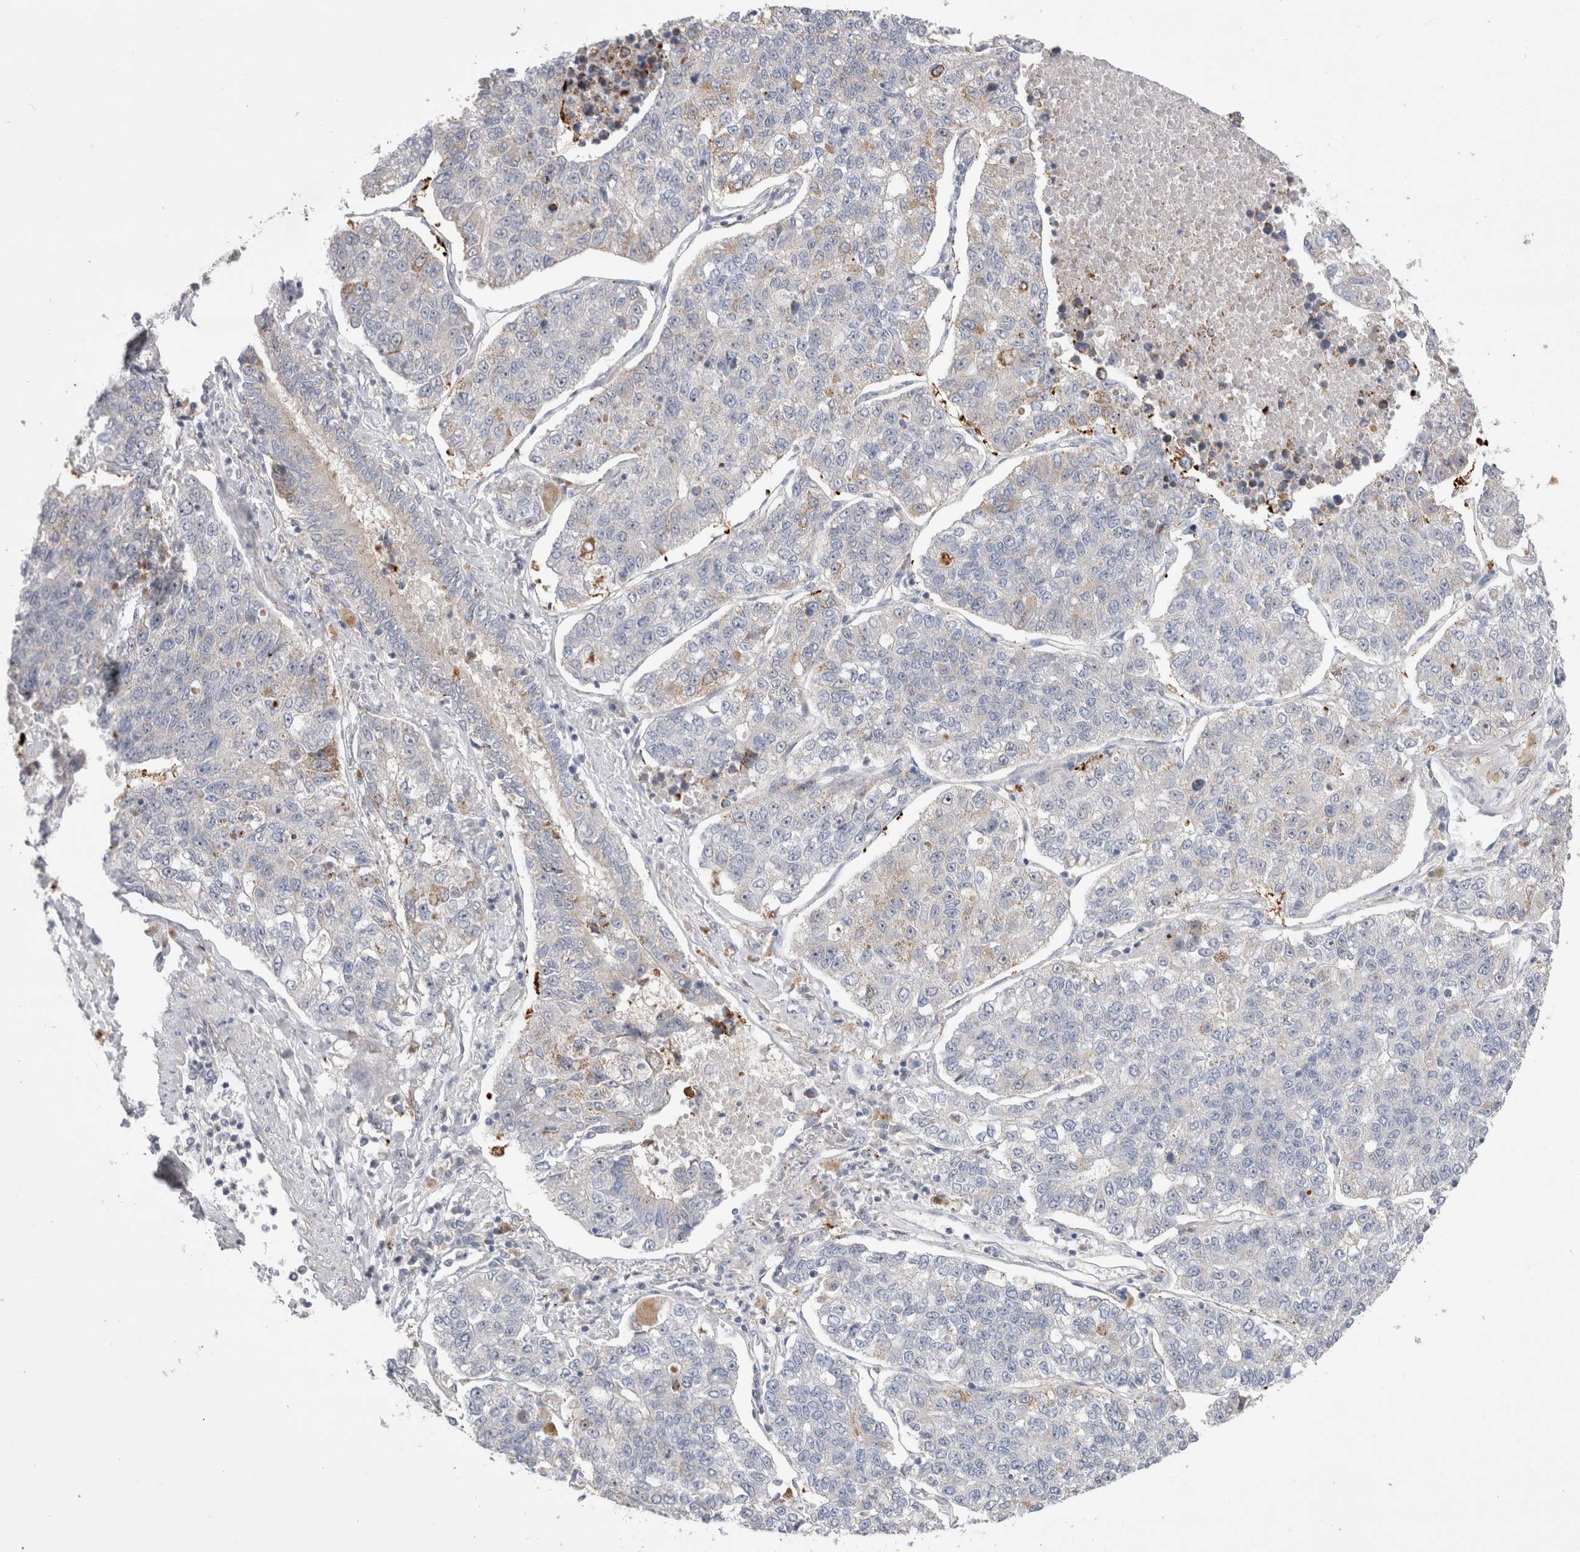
{"staining": {"intensity": "moderate", "quantity": "<25%", "location": "cytoplasmic/membranous"}, "tissue": "lung cancer", "cell_type": "Tumor cells", "image_type": "cancer", "snomed": [{"axis": "morphology", "description": "Adenocarcinoma, NOS"}, {"axis": "topography", "description": "Lung"}], "caption": "Brown immunohistochemical staining in human adenocarcinoma (lung) reveals moderate cytoplasmic/membranous expression in about <25% of tumor cells.", "gene": "CHADL", "patient": {"sex": "male", "age": 49}}